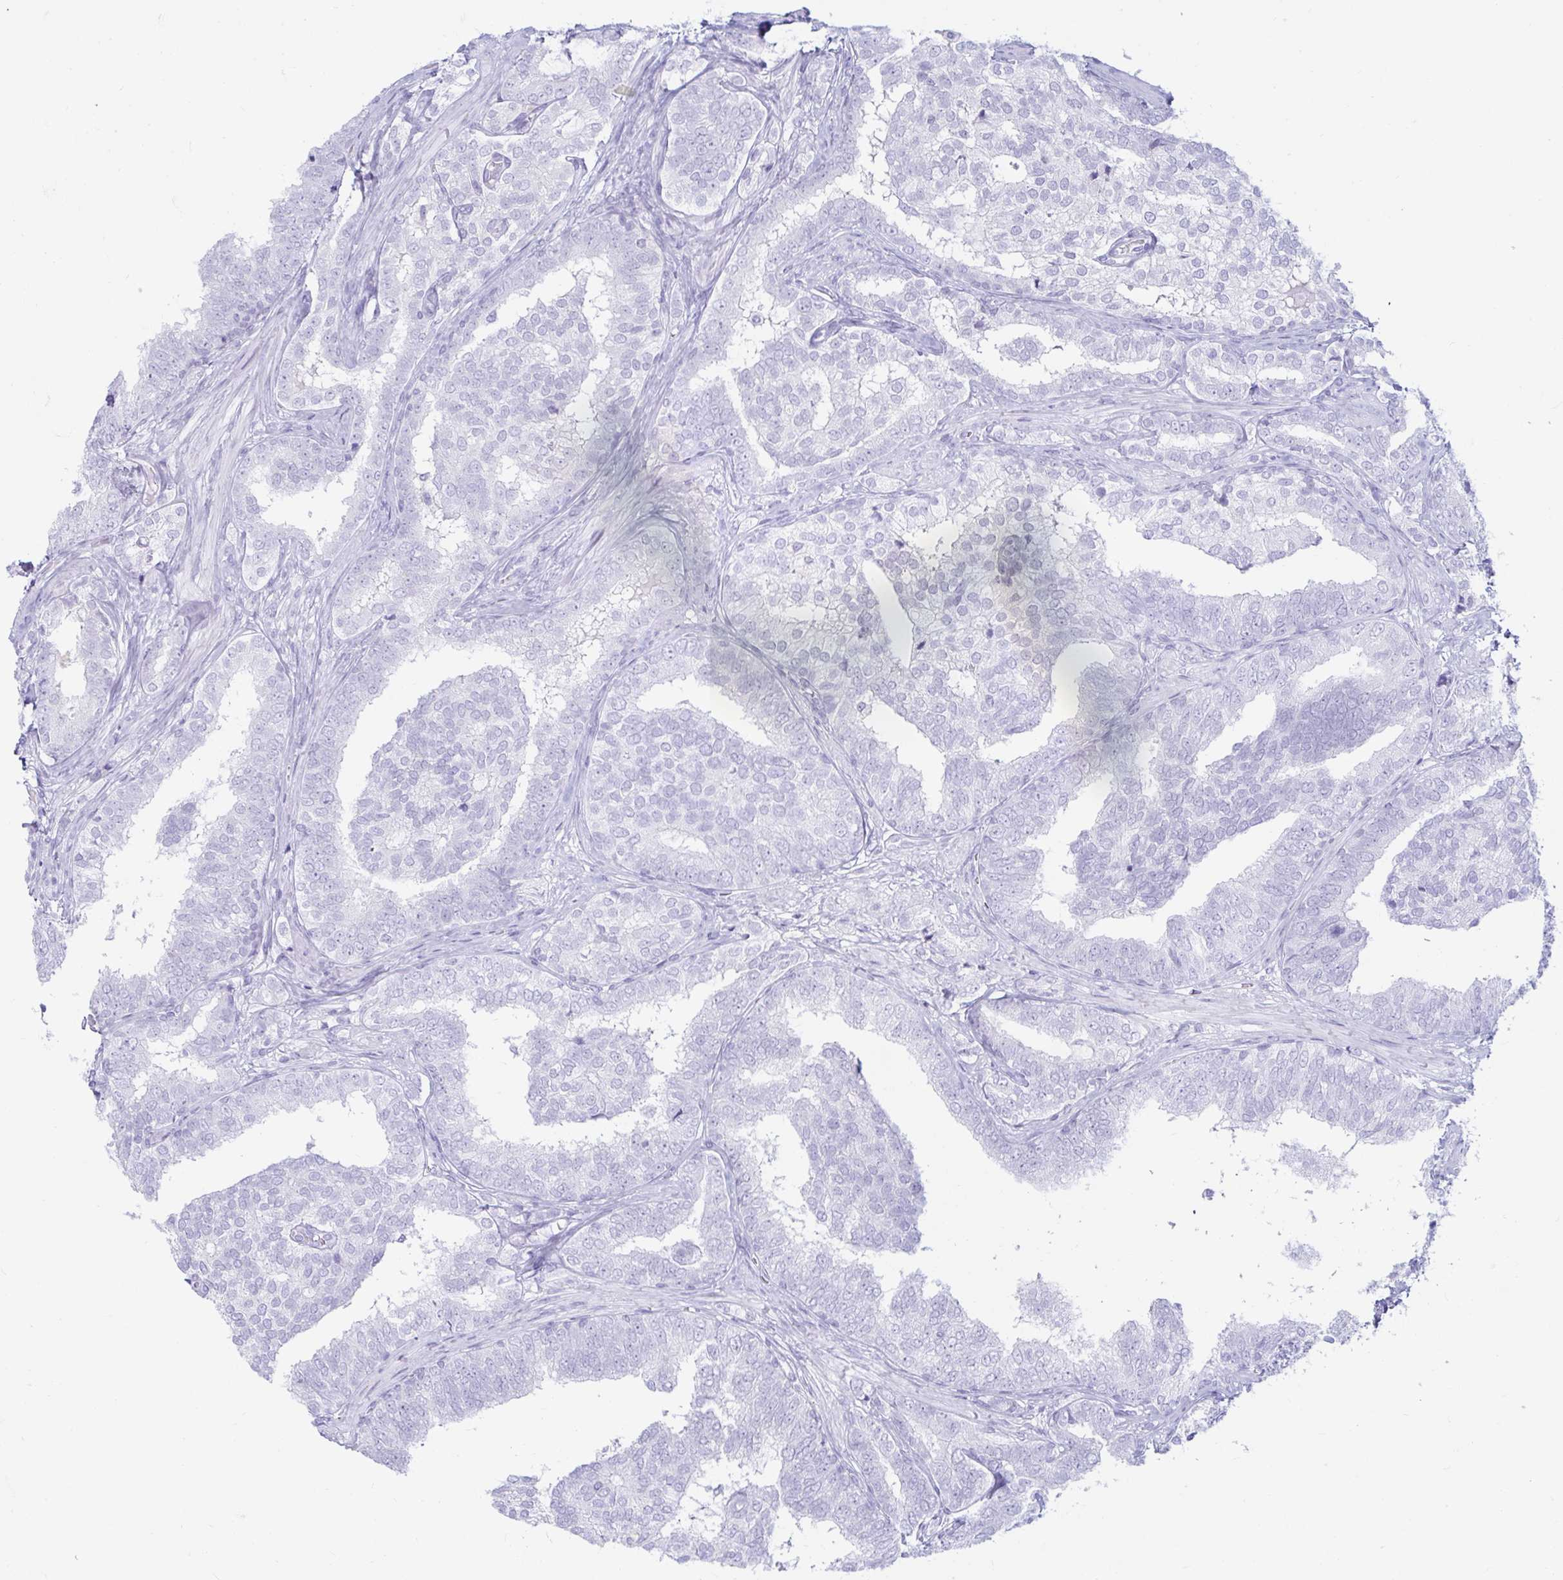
{"staining": {"intensity": "negative", "quantity": "none", "location": "none"}, "tissue": "prostate cancer", "cell_type": "Tumor cells", "image_type": "cancer", "snomed": [{"axis": "morphology", "description": "Adenocarcinoma, High grade"}, {"axis": "topography", "description": "Prostate"}], "caption": "Photomicrograph shows no significant protein expression in tumor cells of prostate high-grade adenocarcinoma.", "gene": "ERICH6", "patient": {"sex": "male", "age": 72}}